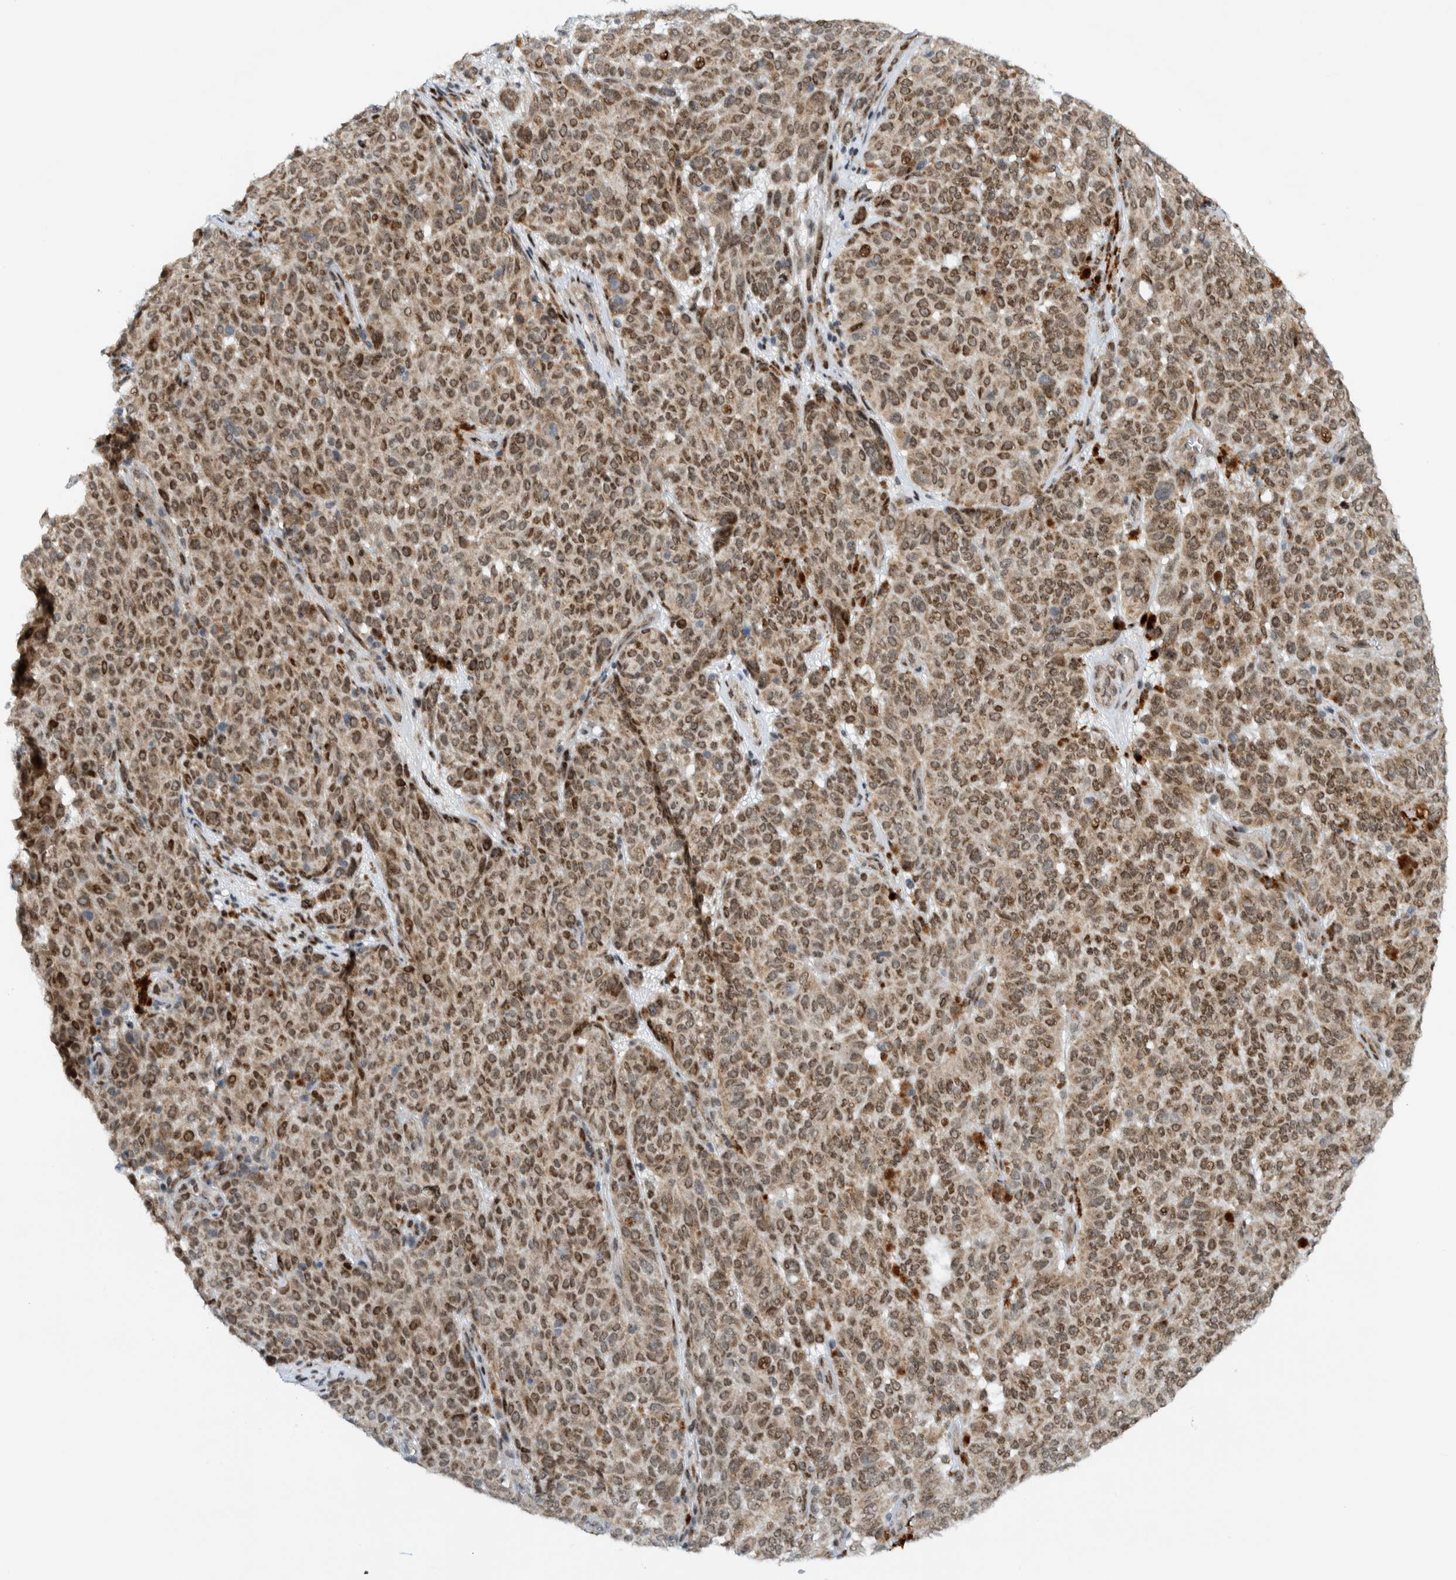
{"staining": {"intensity": "moderate", "quantity": ">75%", "location": "cytoplasmic/membranous"}, "tissue": "melanoma", "cell_type": "Tumor cells", "image_type": "cancer", "snomed": [{"axis": "morphology", "description": "Malignant melanoma, NOS"}, {"axis": "topography", "description": "Skin"}], "caption": "Immunohistochemical staining of melanoma demonstrates medium levels of moderate cytoplasmic/membranous staining in approximately >75% of tumor cells.", "gene": "CCDC57", "patient": {"sex": "female", "age": 82}}